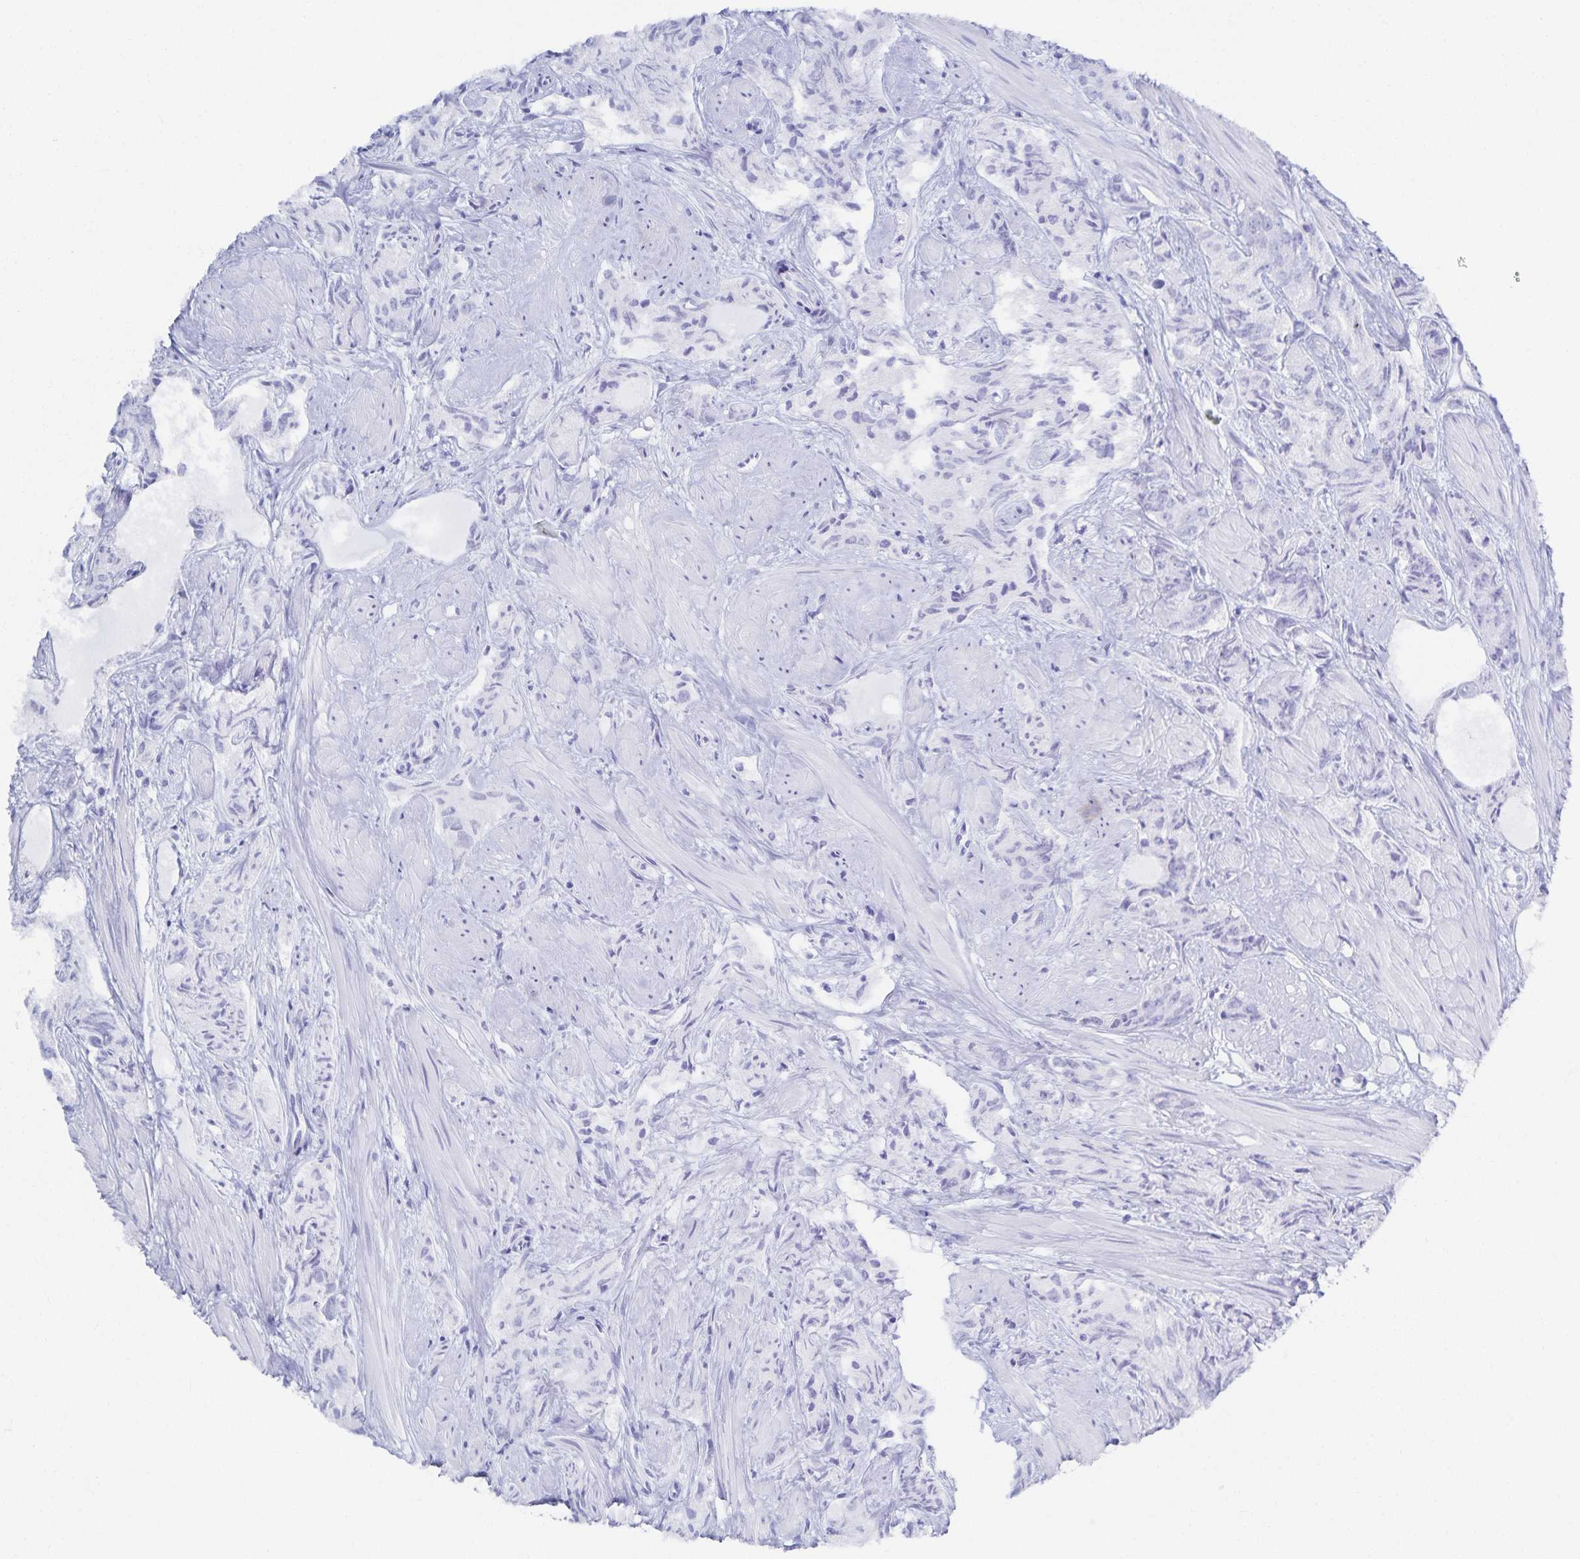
{"staining": {"intensity": "negative", "quantity": "none", "location": "none"}, "tissue": "prostate cancer", "cell_type": "Tumor cells", "image_type": "cancer", "snomed": [{"axis": "morphology", "description": "Adenocarcinoma, High grade"}, {"axis": "topography", "description": "Prostate"}], "caption": "This is a photomicrograph of immunohistochemistry (IHC) staining of prostate cancer, which shows no staining in tumor cells.", "gene": "SNTN", "patient": {"sex": "male", "age": 58}}